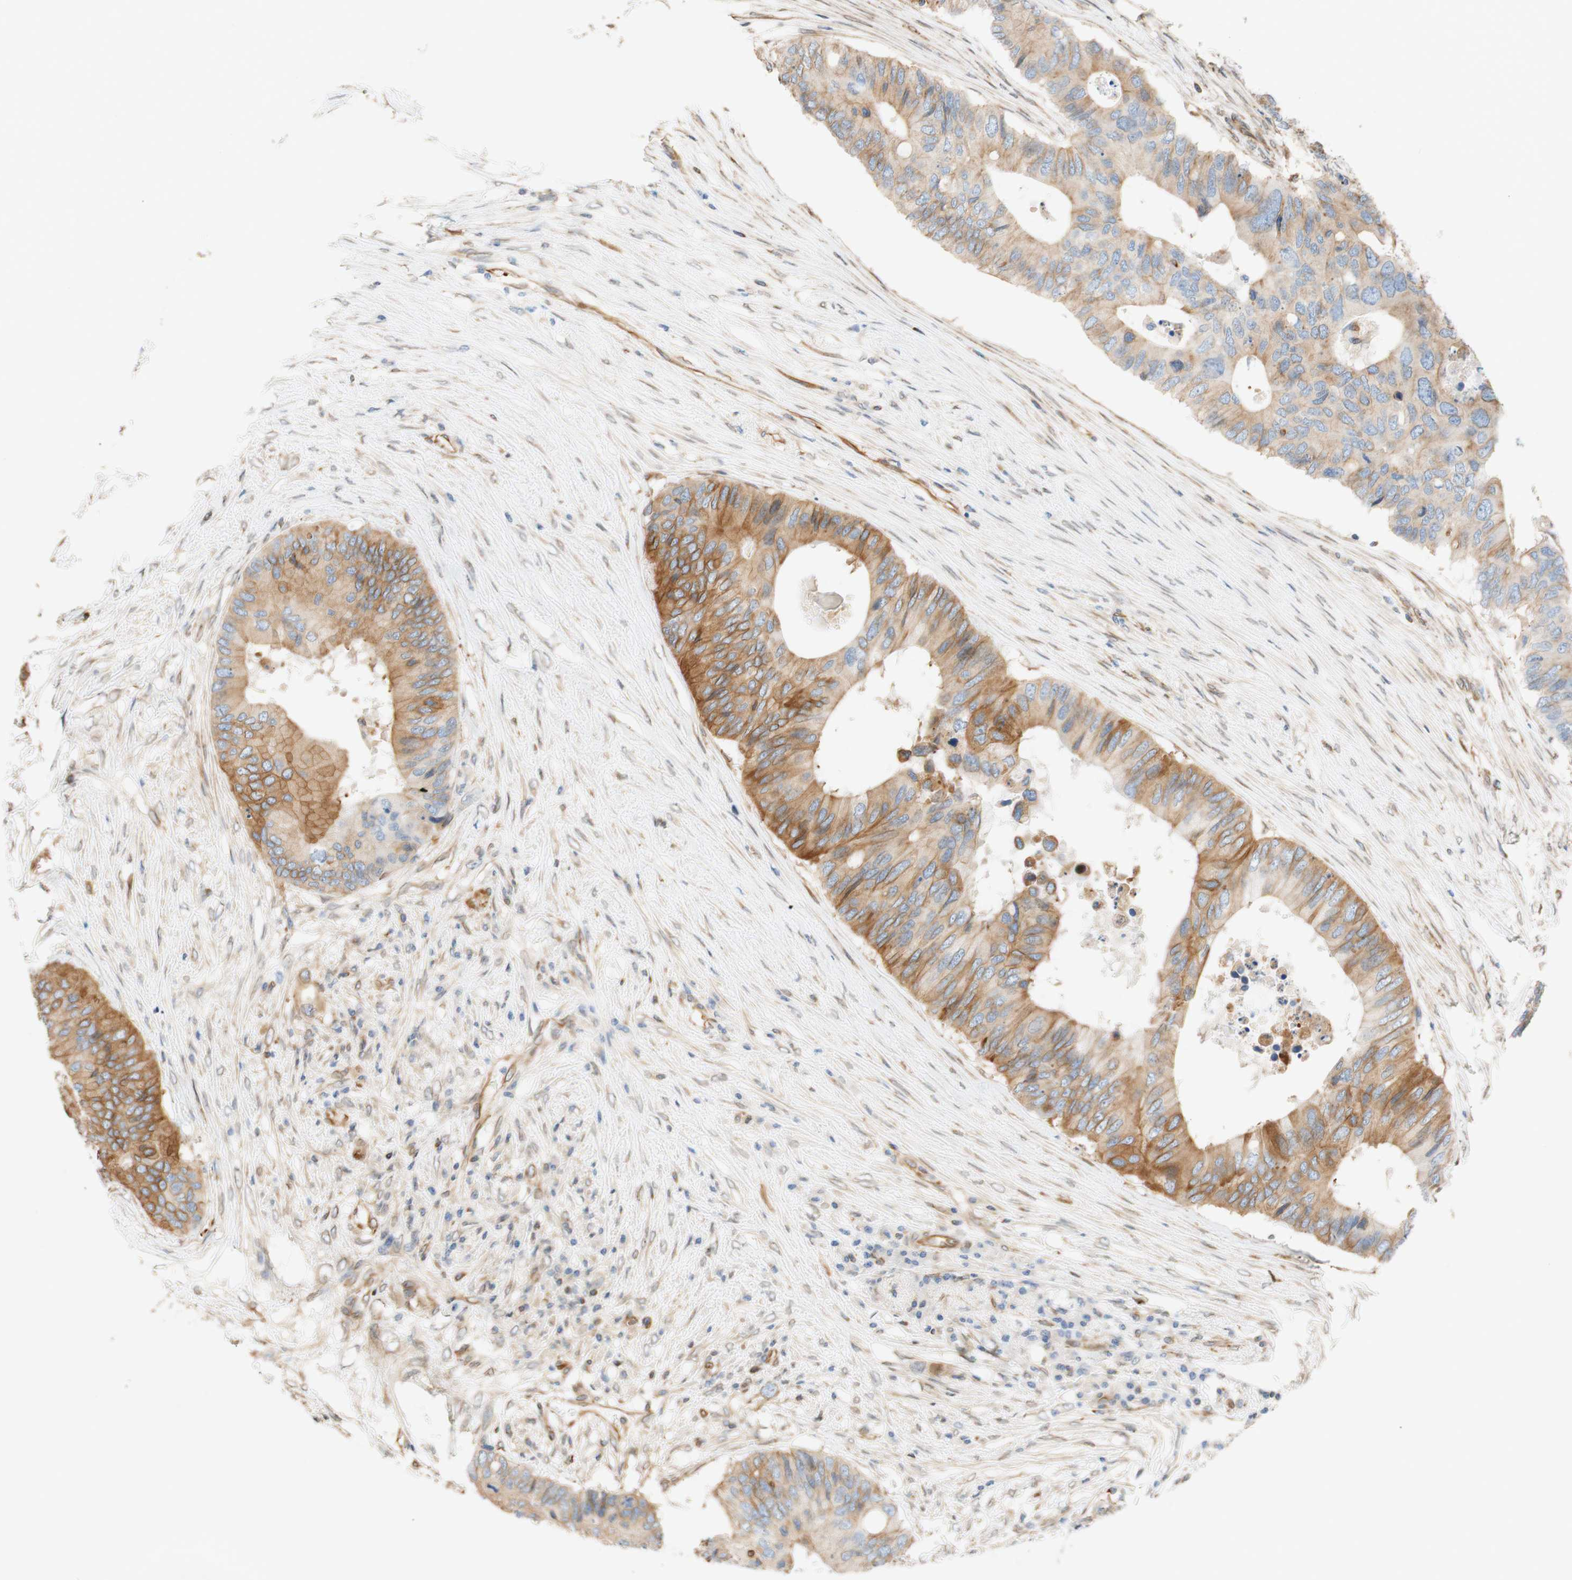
{"staining": {"intensity": "moderate", "quantity": "25%-75%", "location": "cytoplasmic/membranous"}, "tissue": "colorectal cancer", "cell_type": "Tumor cells", "image_type": "cancer", "snomed": [{"axis": "morphology", "description": "Adenocarcinoma, NOS"}, {"axis": "topography", "description": "Colon"}], "caption": "Moderate cytoplasmic/membranous protein staining is seen in about 25%-75% of tumor cells in colorectal cancer (adenocarcinoma). (Brightfield microscopy of DAB IHC at high magnification).", "gene": "ENDOD1", "patient": {"sex": "male", "age": 71}}